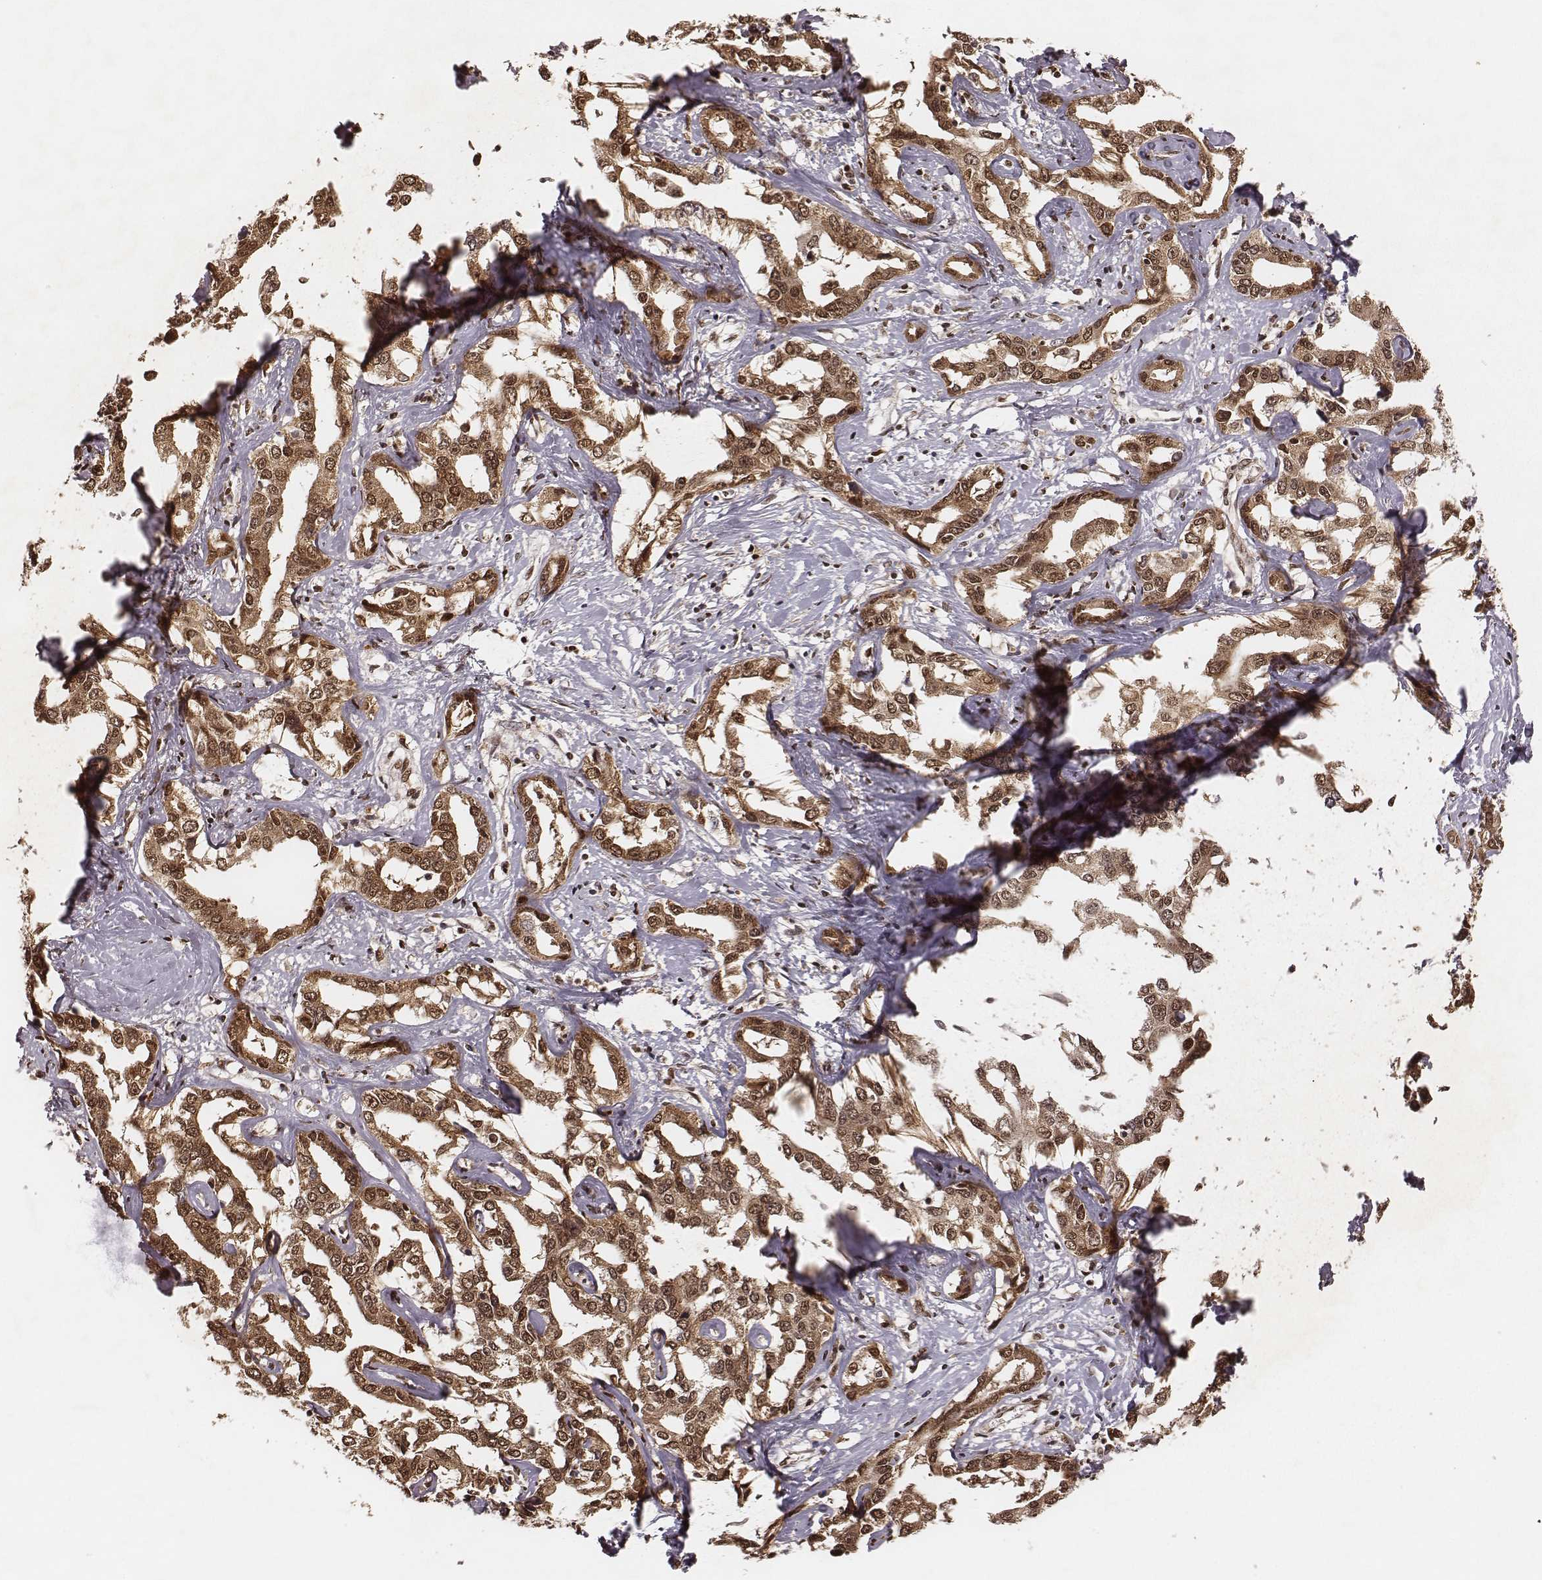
{"staining": {"intensity": "moderate", "quantity": ">75%", "location": "cytoplasmic/membranous,nuclear"}, "tissue": "liver cancer", "cell_type": "Tumor cells", "image_type": "cancer", "snomed": [{"axis": "morphology", "description": "Cholangiocarcinoma"}, {"axis": "topography", "description": "Liver"}], "caption": "Cholangiocarcinoma (liver) stained with a brown dye shows moderate cytoplasmic/membranous and nuclear positive staining in about >75% of tumor cells.", "gene": "NFX1", "patient": {"sex": "male", "age": 59}}